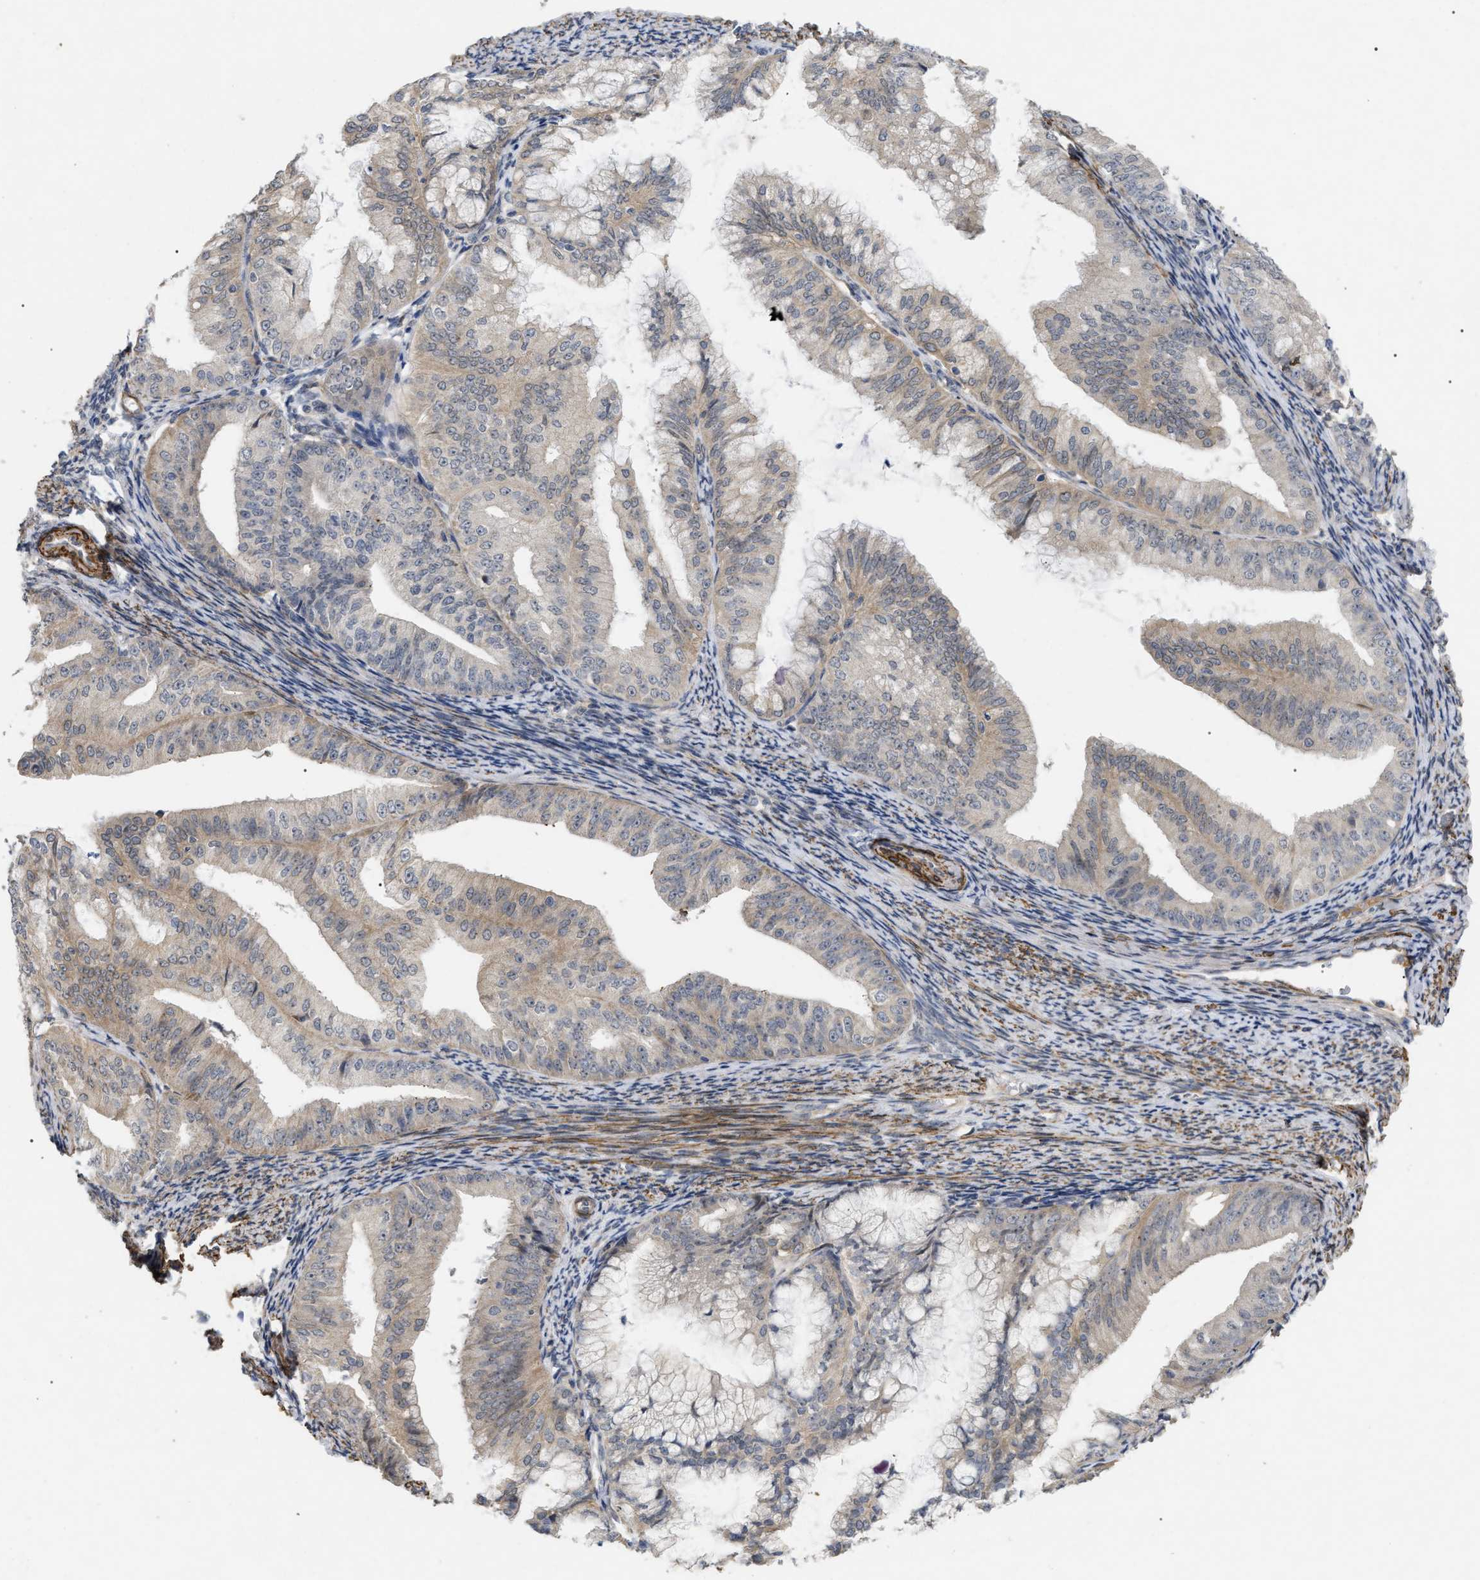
{"staining": {"intensity": "weak", "quantity": "25%-75%", "location": "cytoplasmic/membranous"}, "tissue": "endometrial cancer", "cell_type": "Tumor cells", "image_type": "cancer", "snomed": [{"axis": "morphology", "description": "Adenocarcinoma, NOS"}, {"axis": "topography", "description": "Endometrium"}], "caption": "Endometrial cancer stained for a protein shows weak cytoplasmic/membranous positivity in tumor cells. (Brightfield microscopy of DAB IHC at high magnification).", "gene": "ST6GALNAC6", "patient": {"sex": "female", "age": 63}}